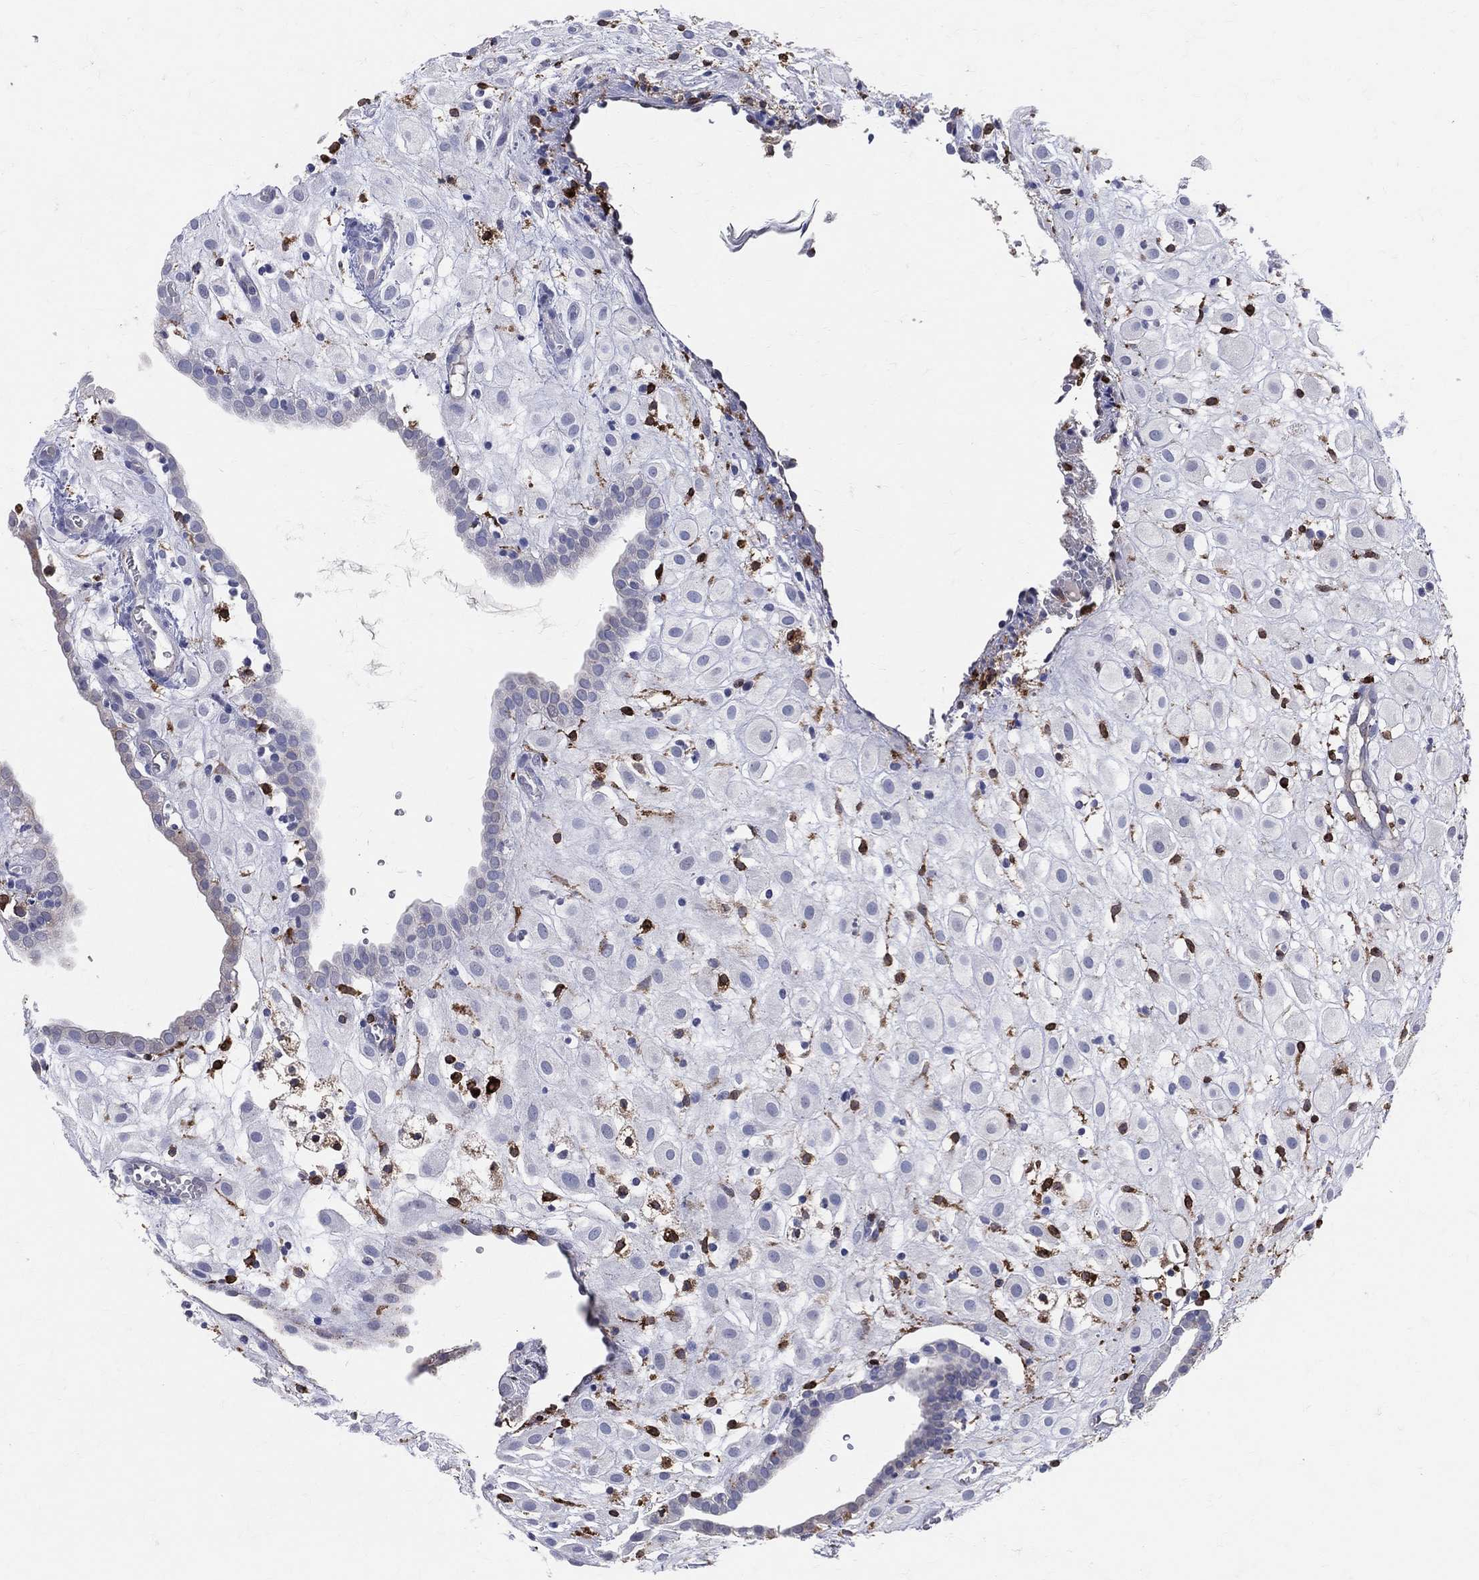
{"staining": {"intensity": "negative", "quantity": "none", "location": "none"}, "tissue": "placenta", "cell_type": "Decidual cells", "image_type": "normal", "snomed": [{"axis": "morphology", "description": "Normal tissue, NOS"}, {"axis": "topography", "description": "Placenta"}], "caption": "The IHC histopathology image has no significant staining in decidual cells of placenta.", "gene": "CD74", "patient": {"sex": "female", "age": 24}}